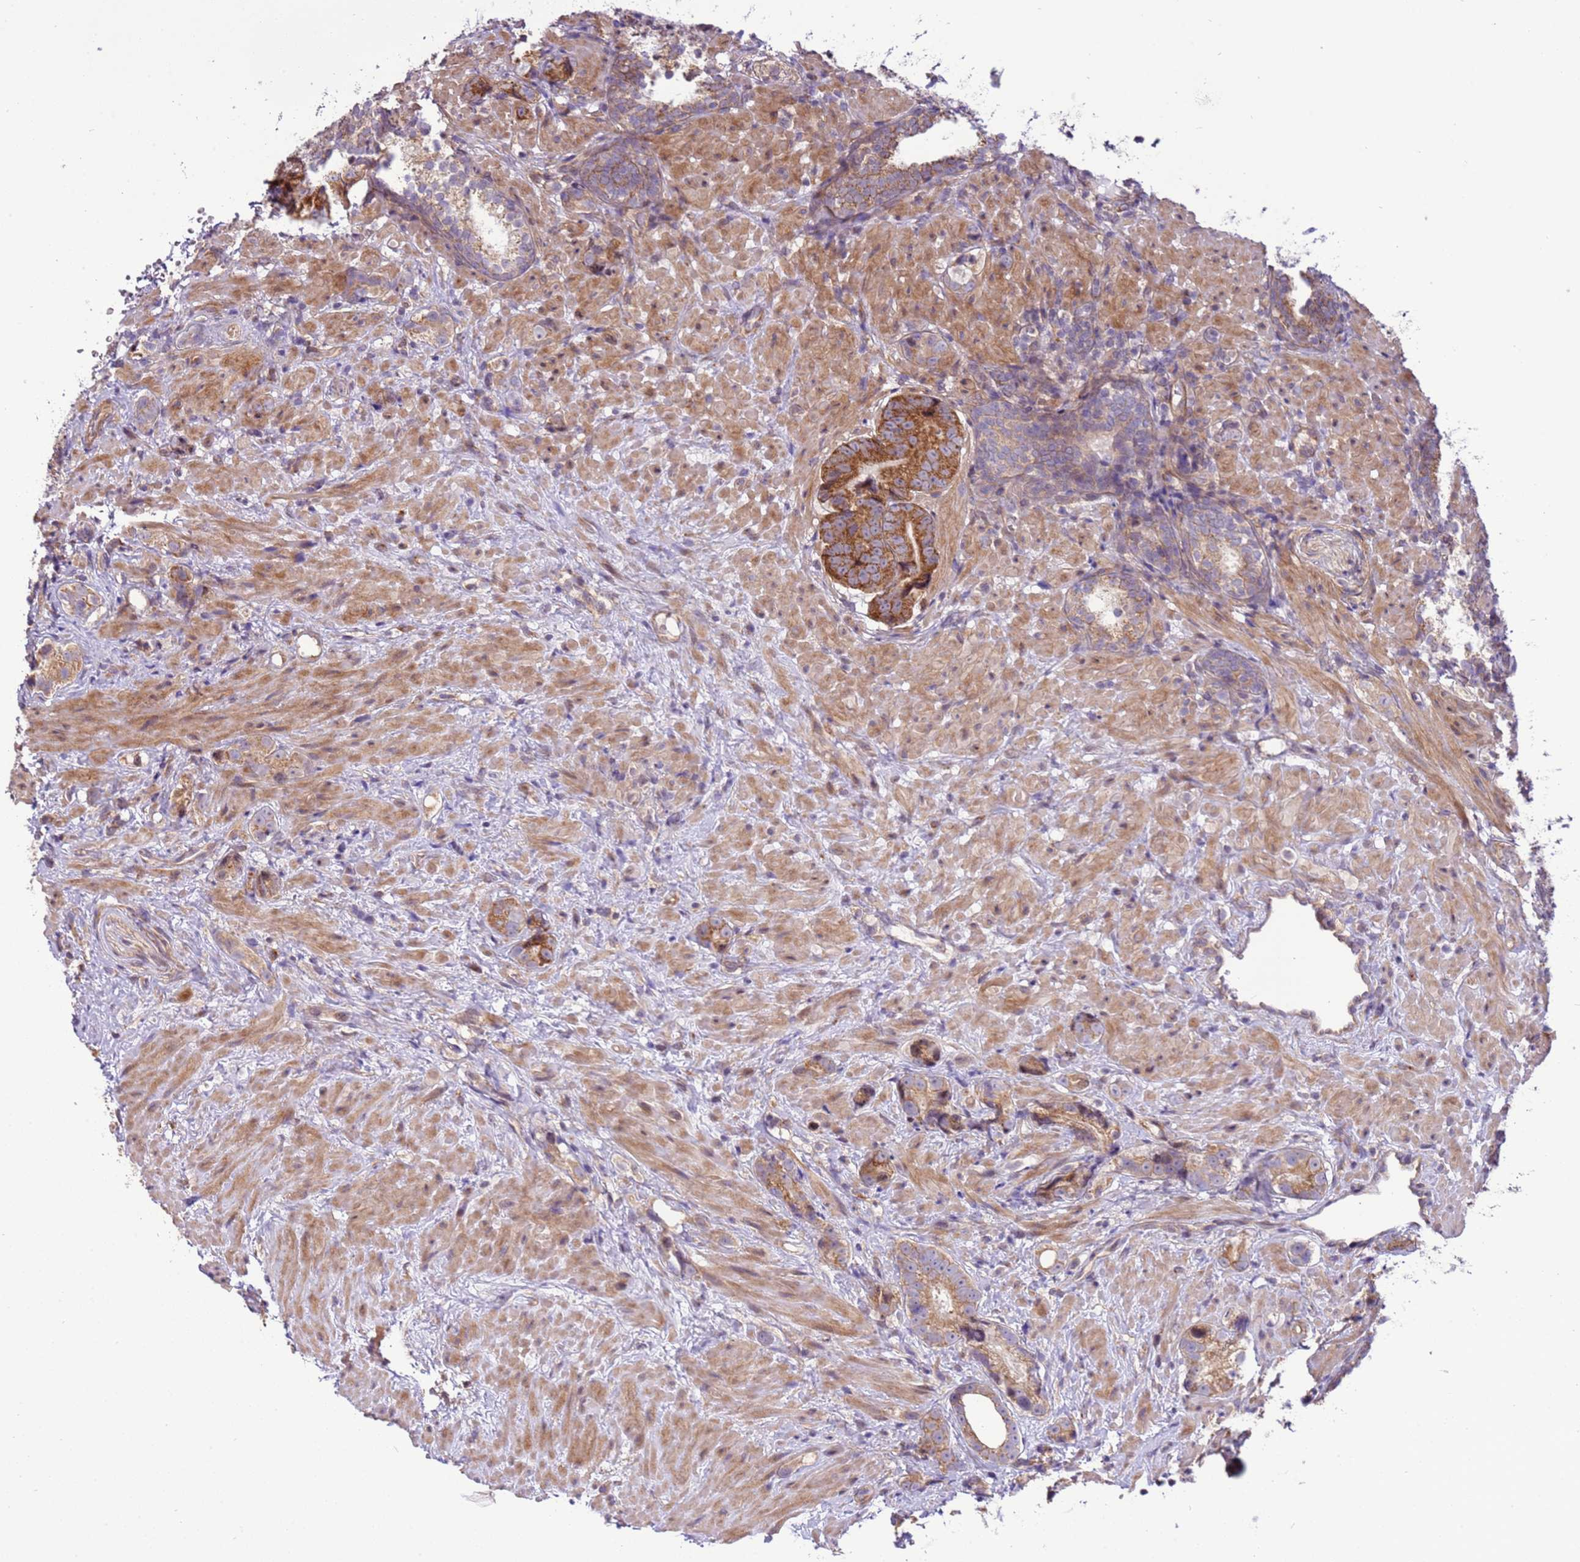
{"staining": {"intensity": "moderate", "quantity": "25%-75%", "location": "cytoplasmic/membranous"}, "tissue": "prostate cancer", "cell_type": "Tumor cells", "image_type": "cancer", "snomed": [{"axis": "morphology", "description": "Adenocarcinoma, High grade"}, {"axis": "topography", "description": "Prostate"}], "caption": "An image of human prostate adenocarcinoma (high-grade) stained for a protein exhibits moderate cytoplasmic/membranous brown staining in tumor cells.", "gene": "SCARA3", "patient": {"sex": "male", "age": 63}}